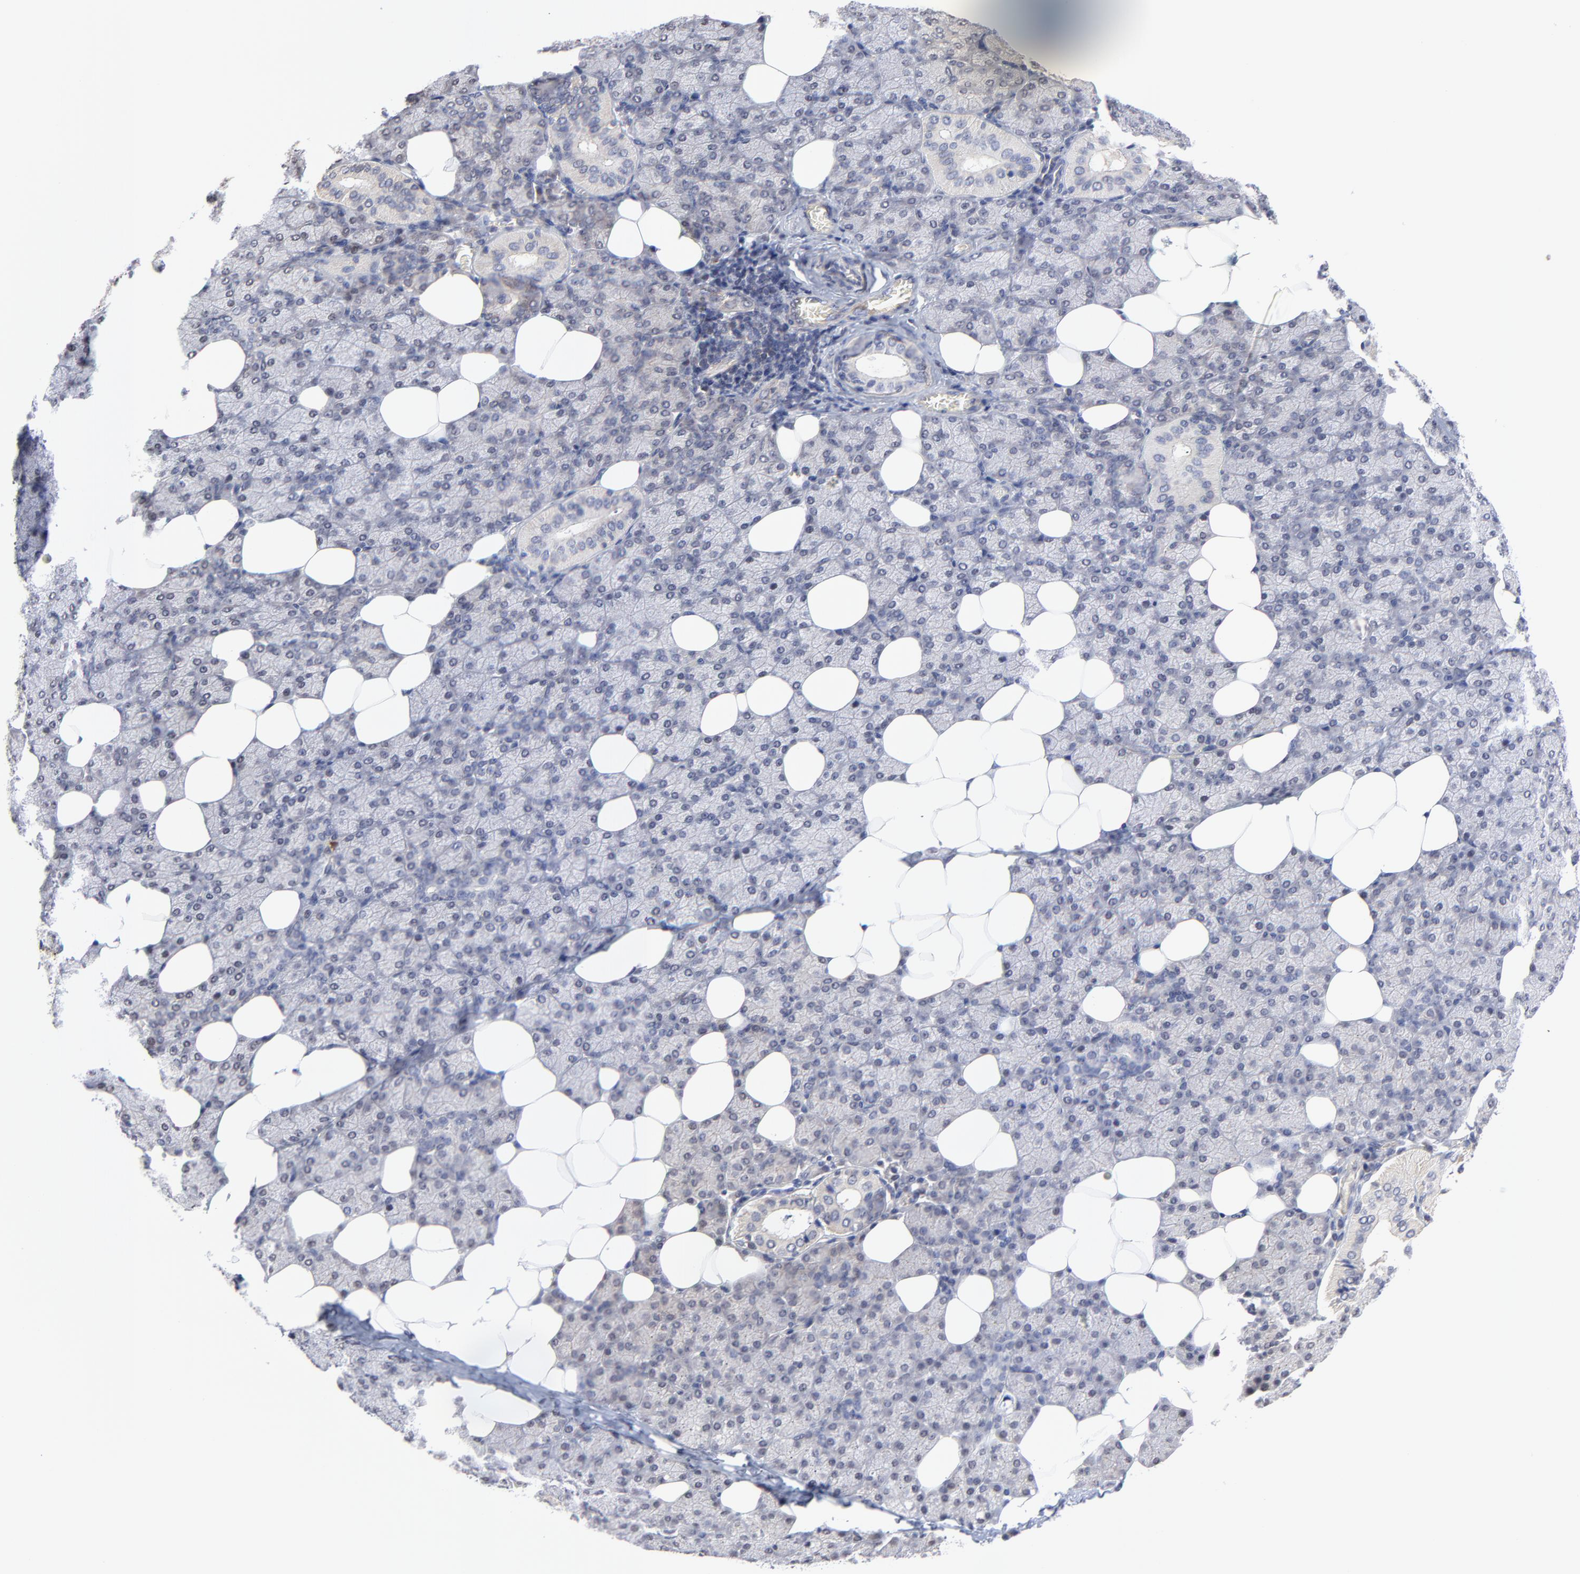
{"staining": {"intensity": "negative", "quantity": "none", "location": "none"}, "tissue": "salivary gland", "cell_type": "Glandular cells", "image_type": "normal", "snomed": [{"axis": "morphology", "description": "Normal tissue, NOS"}, {"axis": "topography", "description": "Lymph node"}, {"axis": "topography", "description": "Salivary gland"}], "caption": "A micrograph of salivary gland stained for a protein displays no brown staining in glandular cells. (DAB (3,3'-diaminobenzidine) immunohistochemistry, high magnification).", "gene": "ZNF157", "patient": {"sex": "male", "age": 8}}